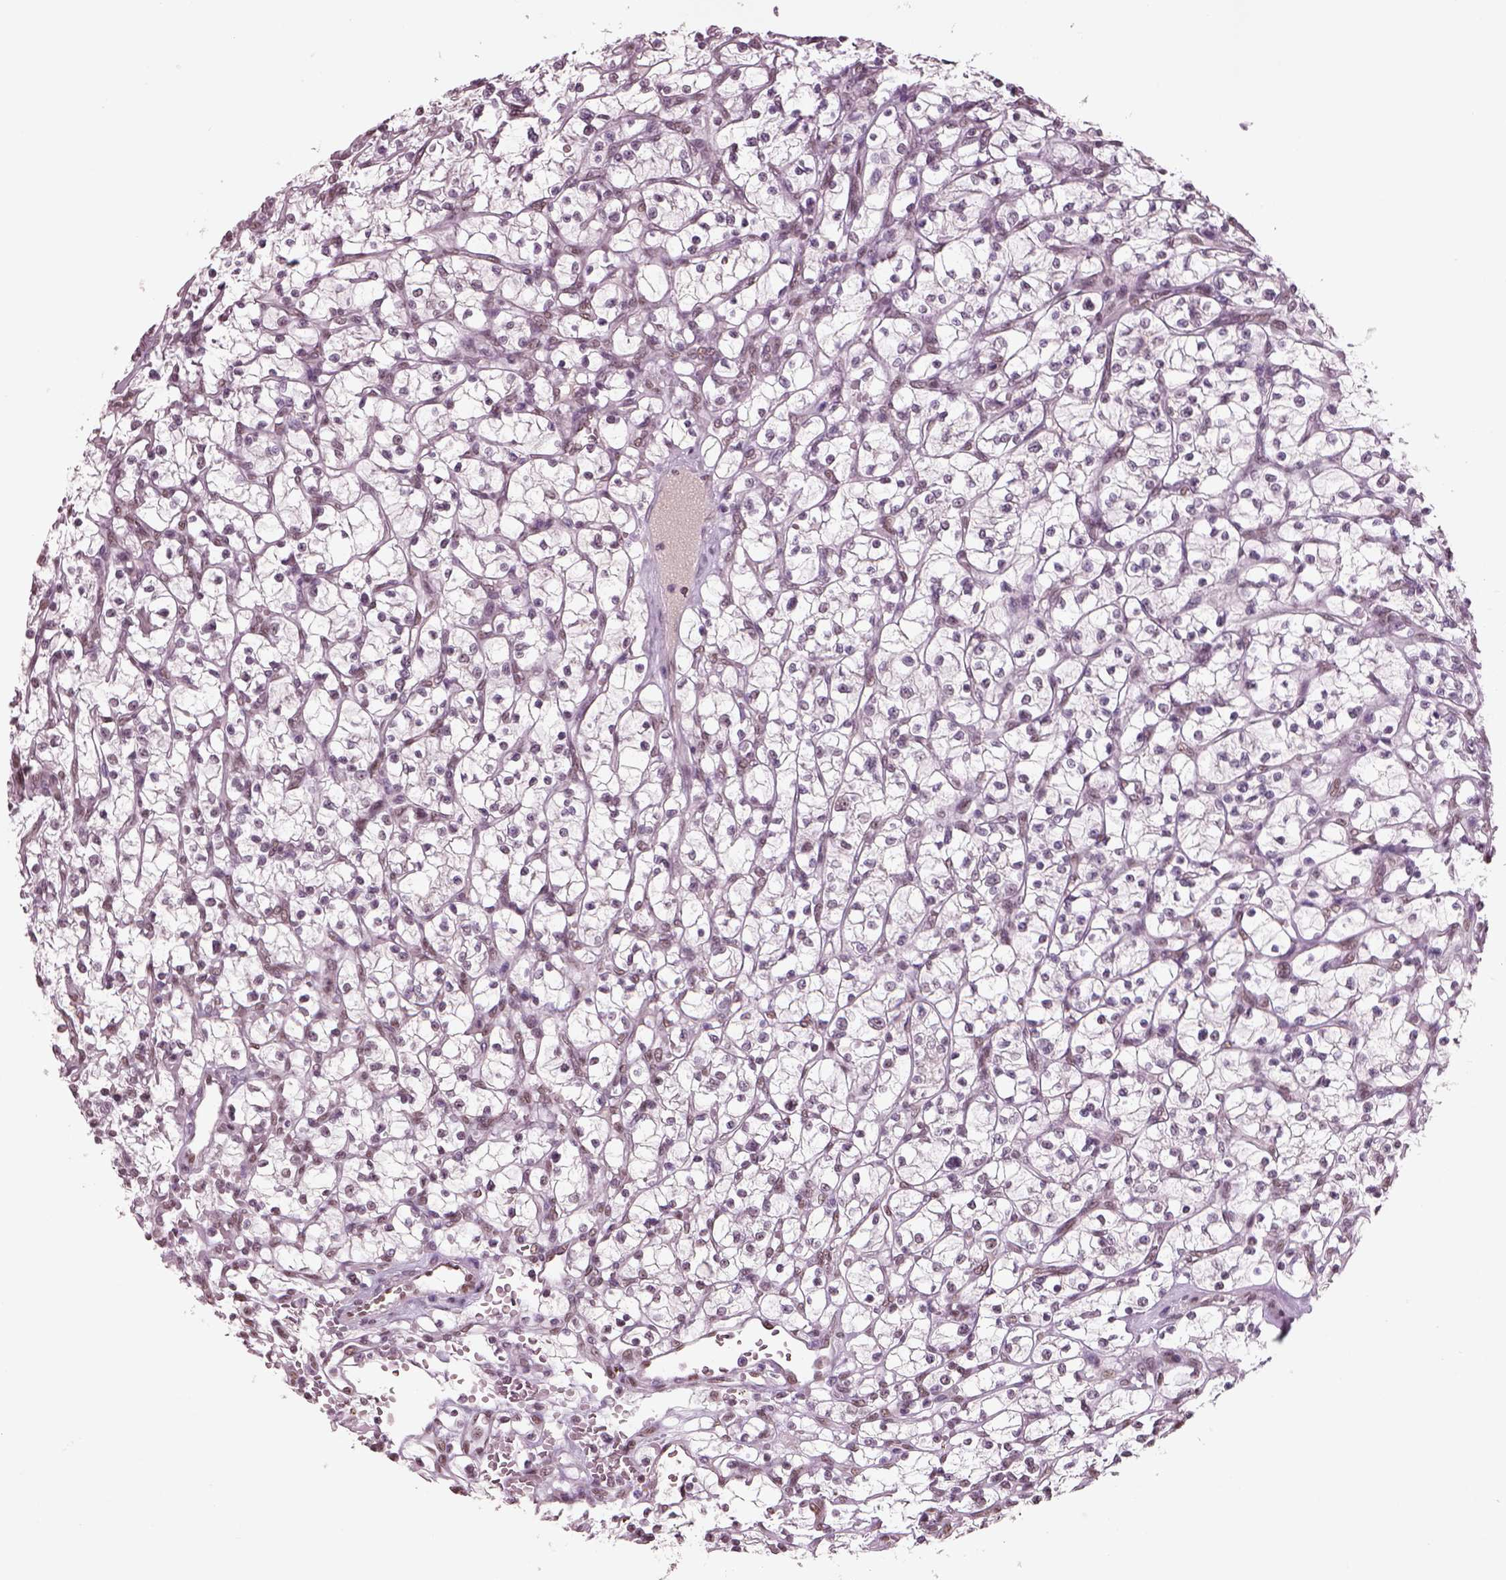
{"staining": {"intensity": "negative", "quantity": "none", "location": "none"}, "tissue": "renal cancer", "cell_type": "Tumor cells", "image_type": "cancer", "snomed": [{"axis": "morphology", "description": "Adenocarcinoma, NOS"}, {"axis": "topography", "description": "Kidney"}], "caption": "A photomicrograph of human adenocarcinoma (renal) is negative for staining in tumor cells. Nuclei are stained in blue.", "gene": "SEPHS1", "patient": {"sex": "female", "age": 64}}